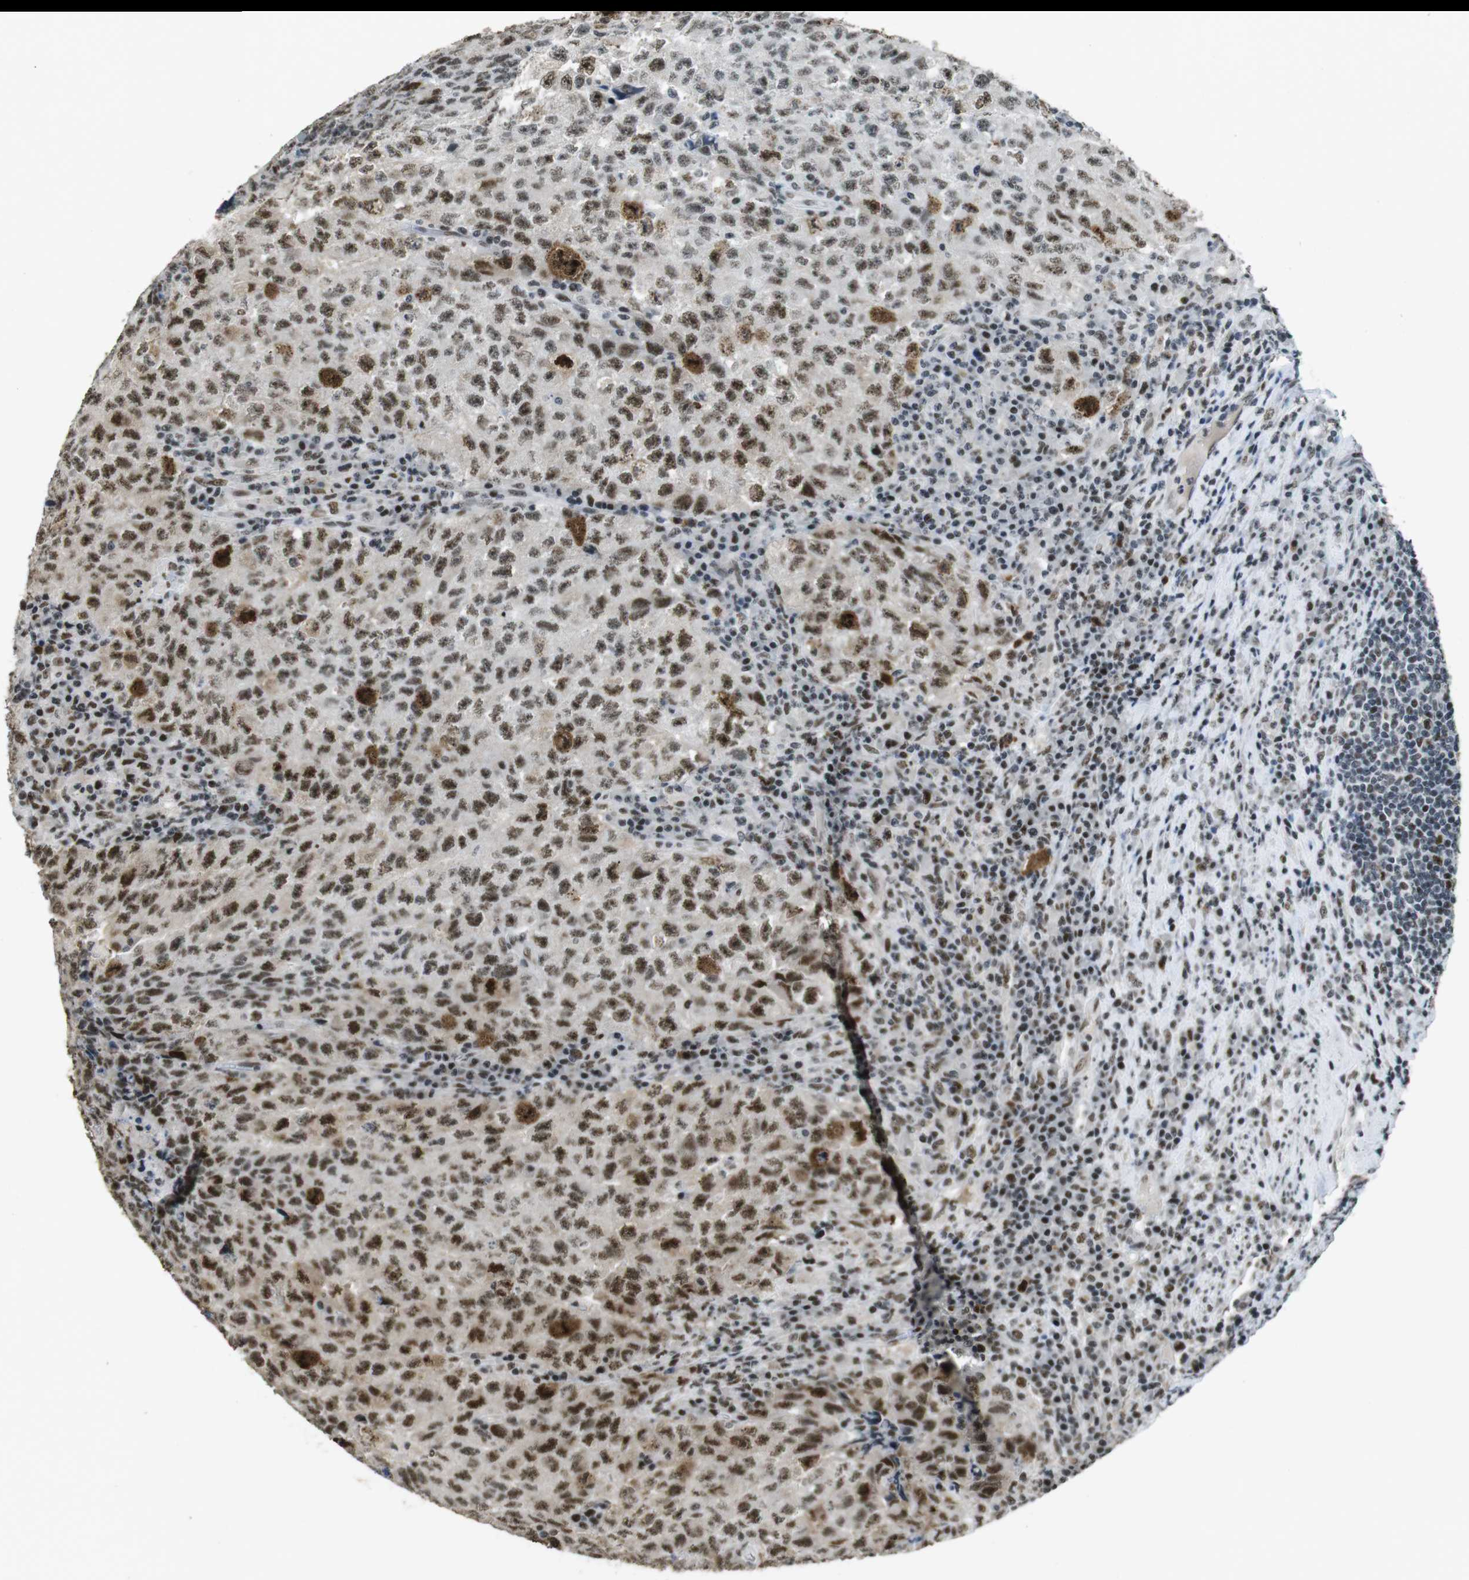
{"staining": {"intensity": "moderate", "quantity": ">75%", "location": "nuclear"}, "tissue": "testis cancer", "cell_type": "Tumor cells", "image_type": "cancer", "snomed": [{"axis": "morphology", "description": "Necrosis, NOS"}, {"axis": "morphology", "description": "Carcinoma, Embryonal, NOS"}, {"axis": "topography", "description": "Testis"}], "caption": "Human testis embryonal carcinoma stained for a protein (brown) reveals moderate nuclear positive positivity in about >75% of tumor cells.", "gene": "CSNK2B", "patient": {"sex": "male", "age": 19}}